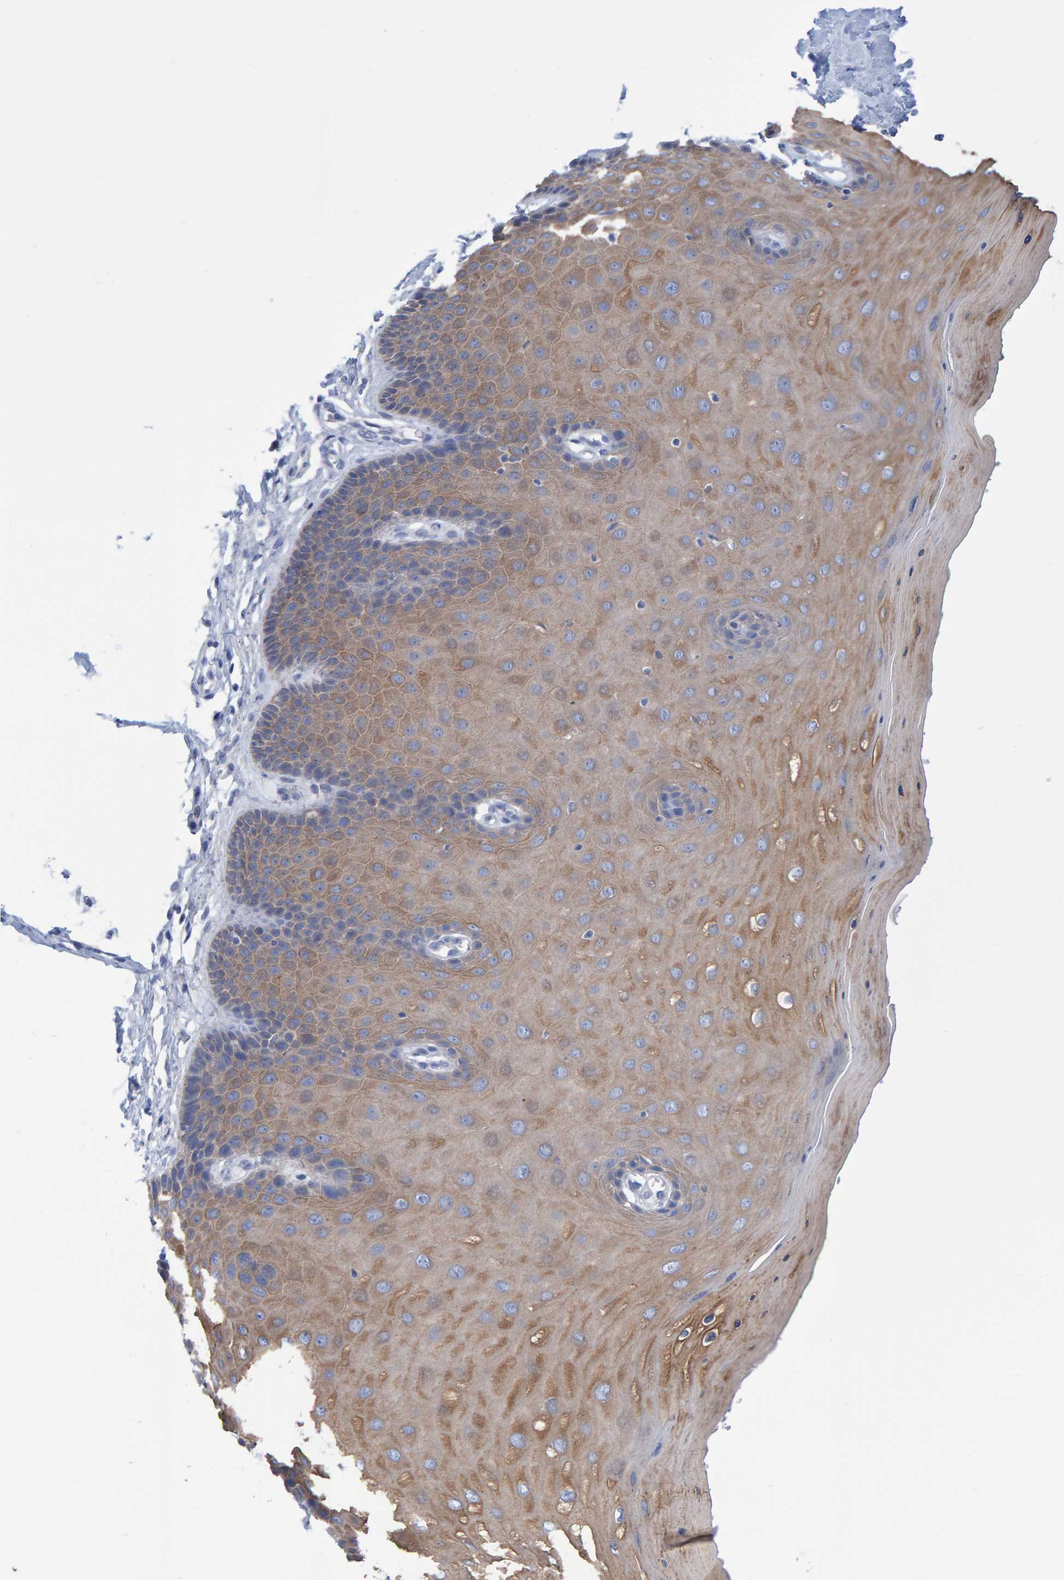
{"staining": {"intensity": "weak", "quantity": "25%-75%", "location": "cytoplasmic/membranous"}, "tissue": "cervix", "cell_type": "Glandular cells", "image_type": "normal", "snomed": [{"axis": "morphology", "description": "Normal tissue, NOS"}, {"axis": "topography", "description": "Cervix"}], "caption": "Immunohistochemical staining of normal human cervix demonstrates 25%-75% levels of weak cytoplasmic/membranous protein staining in approximately 25%-75% of glandular cells.", "gene": "JAKMIP3", "patient": {"sex": "female", "age": 55}}